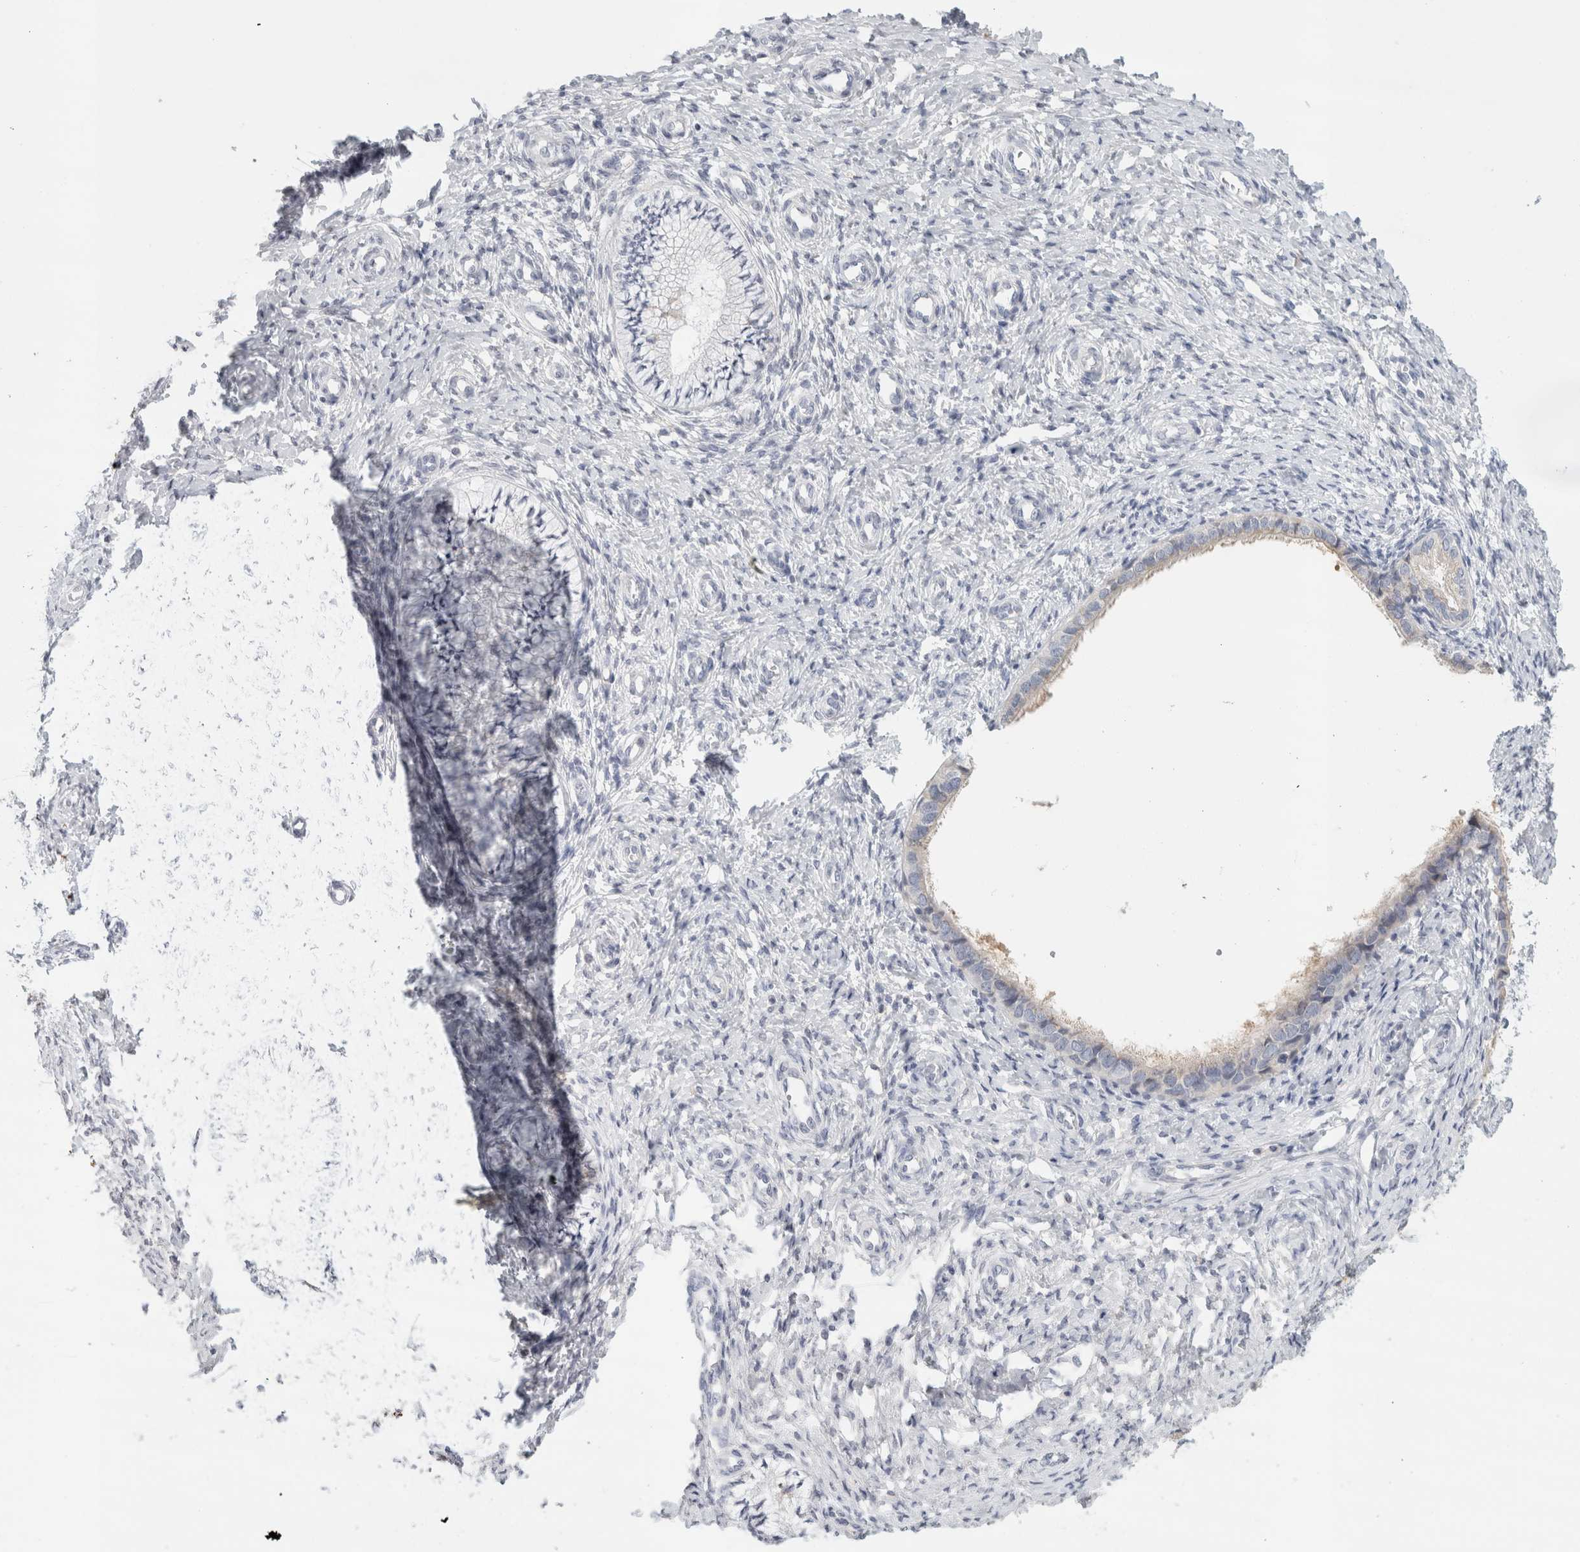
{"staining": {"intensity": "negative", "quantity": "none", "location": "none"}, "tissue": "cervix", "cell_type": "Glandular cells", "image_type": "normal", "snomed": [{"axis": "morphology", "description": "Normal tissue, NOS"}, {"axis": "topography", "description": "Cervix"}], "caption": "High magnification brightfield microscopy of unremarkable cervix stained with DAB (brown) and counterstained with hematoxylin (blue): glandular cells show no significant positivity.", "gene": "STK31", "patient": {"sex": "female", "age": 36}}